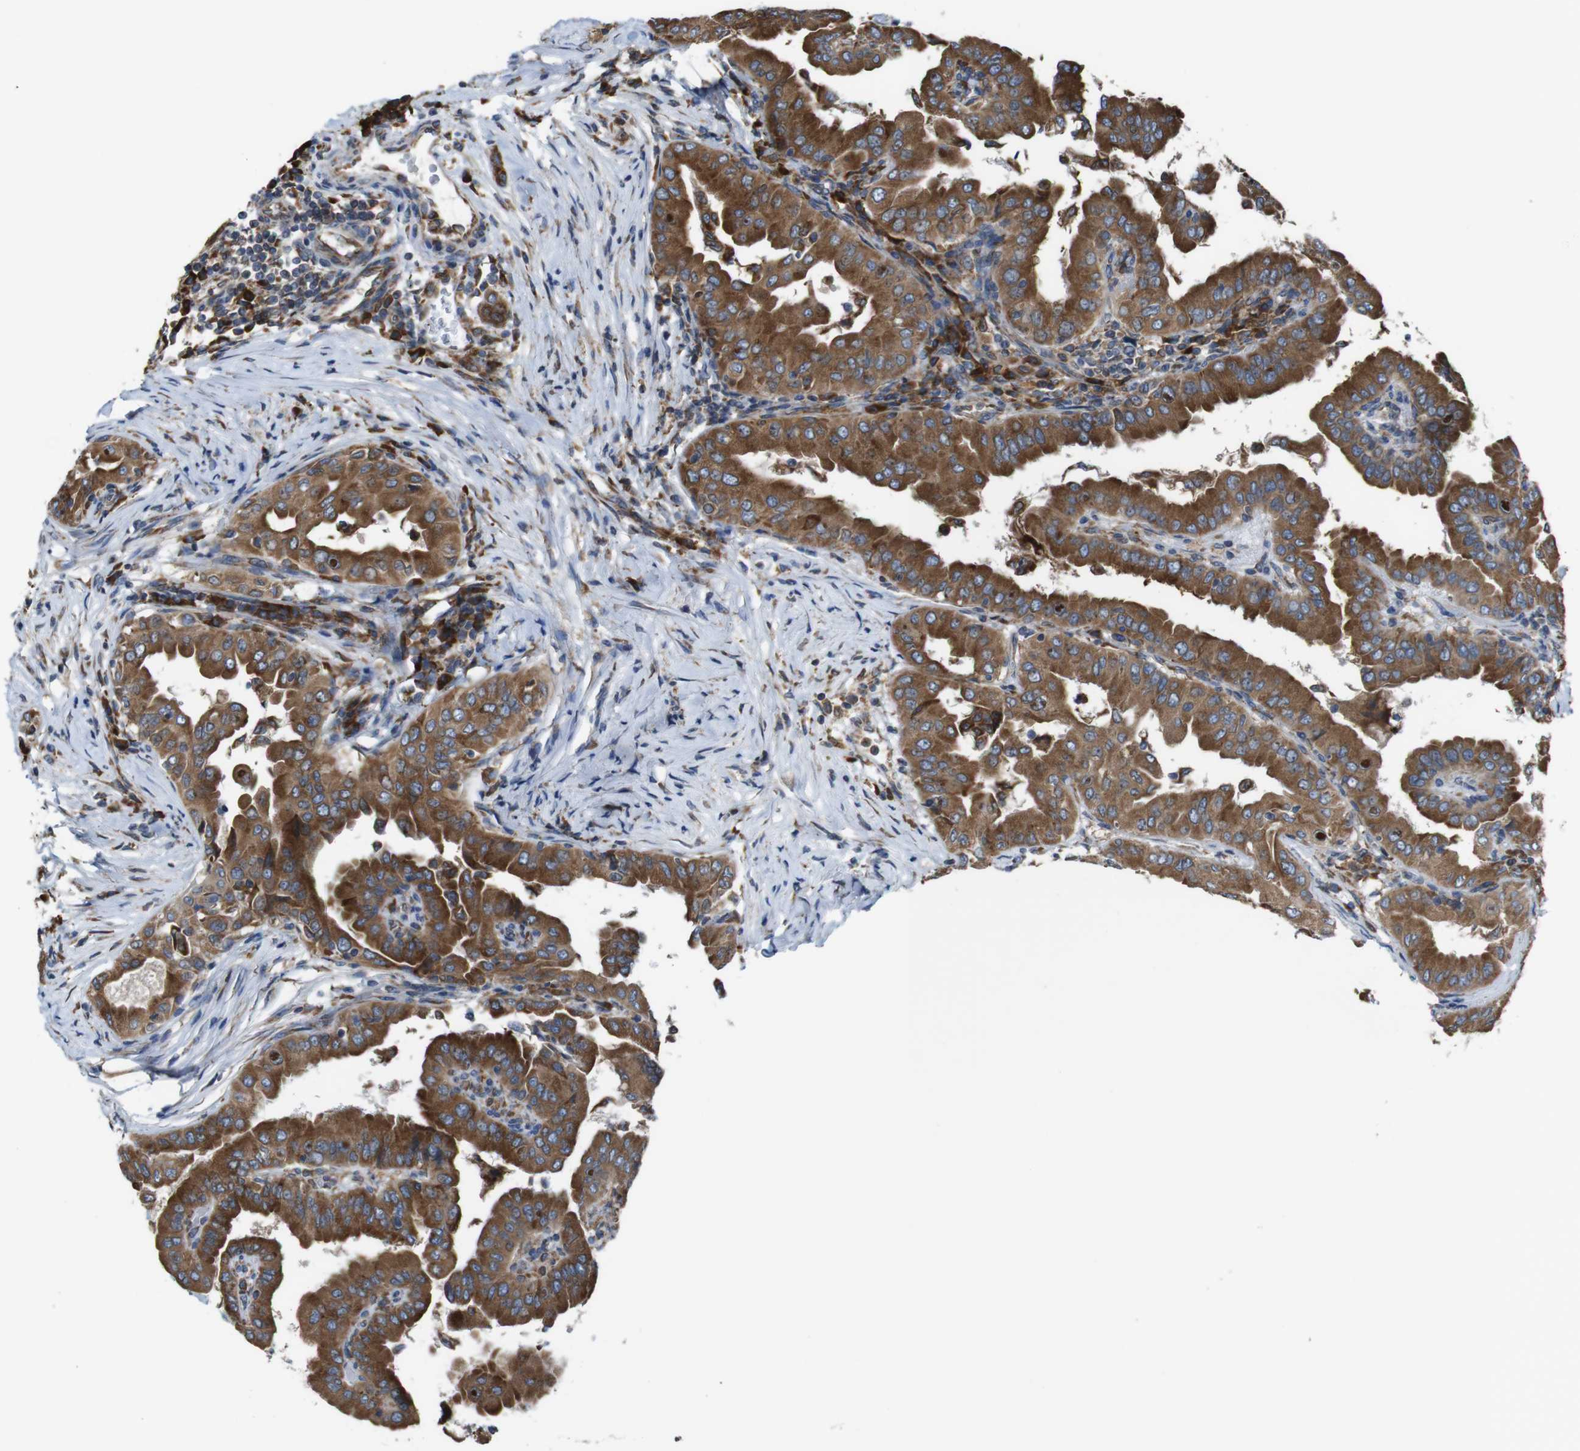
{"staining": {"intensity": "strong", "quantity": ">75%", "location": "cytoplasmic/membranous"}, "tissue": "thyroid cancer", "cell_type": "Tumor cells", "image_type": "cancer", "snomed": [{"axis": "morphology", "description": "Papillary adenocarcinoma, NOS"}, {"axis": "topography", "description": "Thyroid gland"}], "caption": "This image exhibits IHC staining of thyroid cancer (papillary adenocarcinoma), with high strong cytoplasmic/membranous staining in about >75% of tumor cells.", "gene": "UGGT1", "patient": {"sex": "male", "age": 33}}